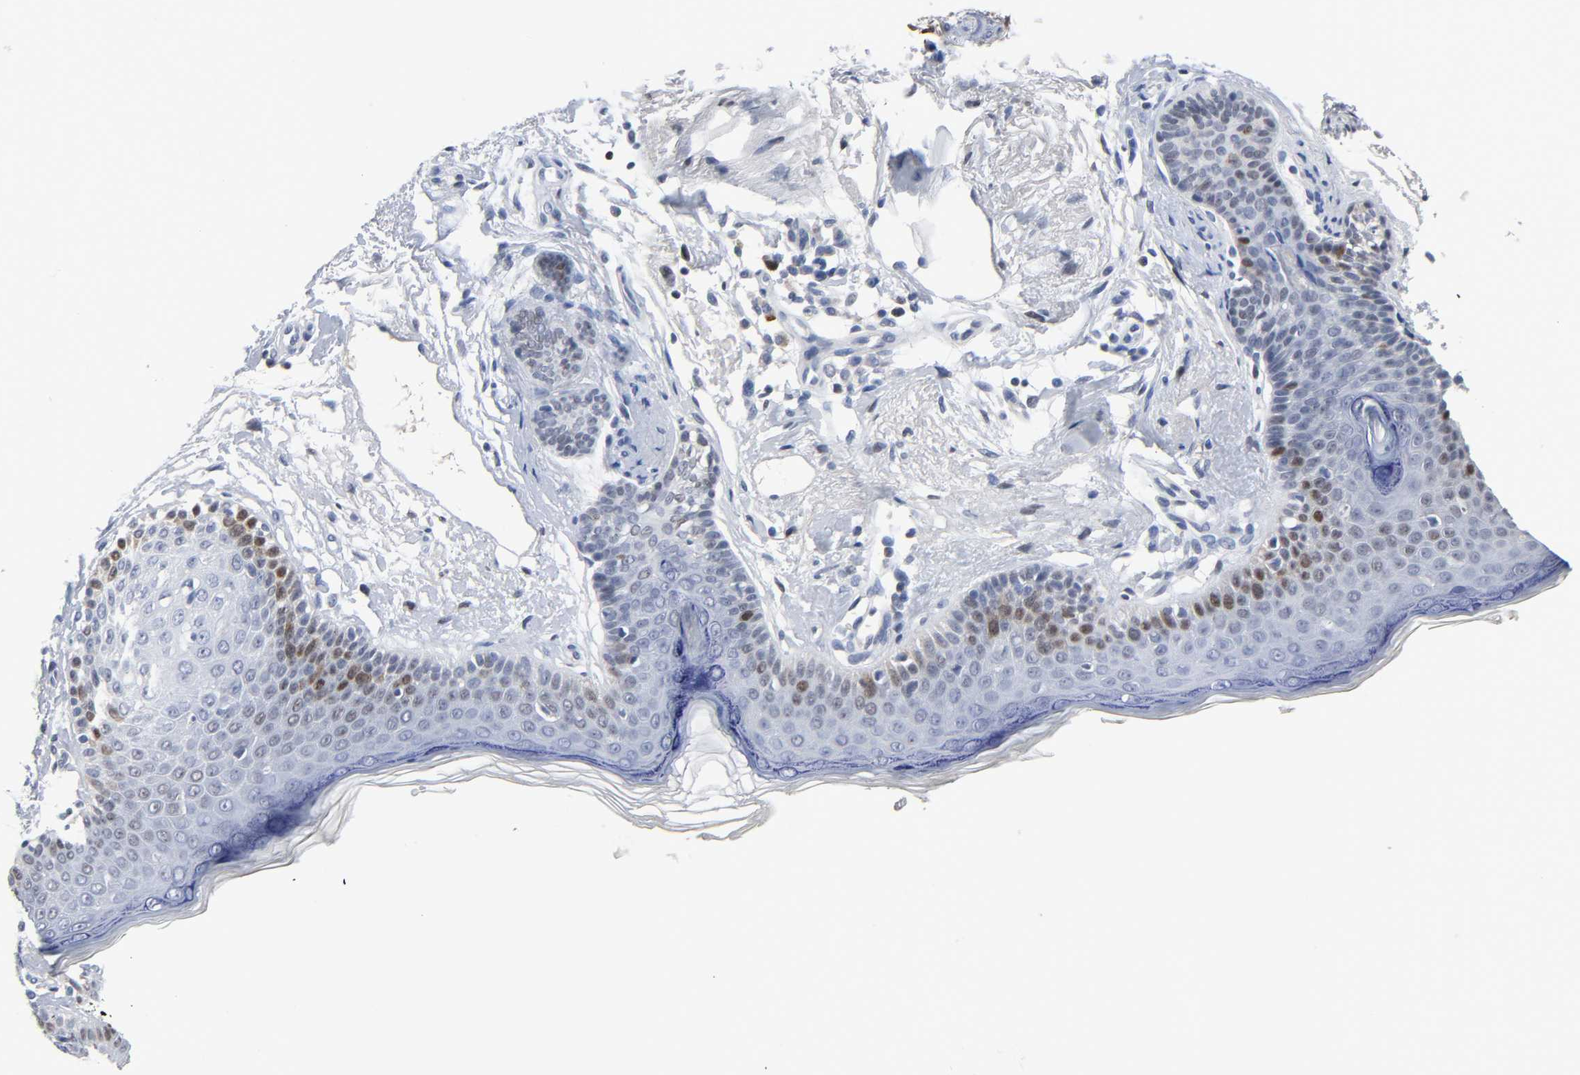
{"staining": {"intensity": "moderate", "quantity": "<25%", "location": "nuclear"}, "tissue": "skin cancer", "cell_type": "Tumor cells", "image_type": "cancer", "snomed": [{"axis": "morphology", "description": "Normal tissue, NOS"}, {"axis": "morphology", "description": "Basal cell carcinoma"}, {"axis": "topography", "description": "Skin"}], "caption": "Protein expression analysis of human basal cell carcinoma (skin) reveals moderate nuclear positivity in about <25% of tumor cells.", "gene": "WEE1", "patient": {"sex": "female", "age": 69}}